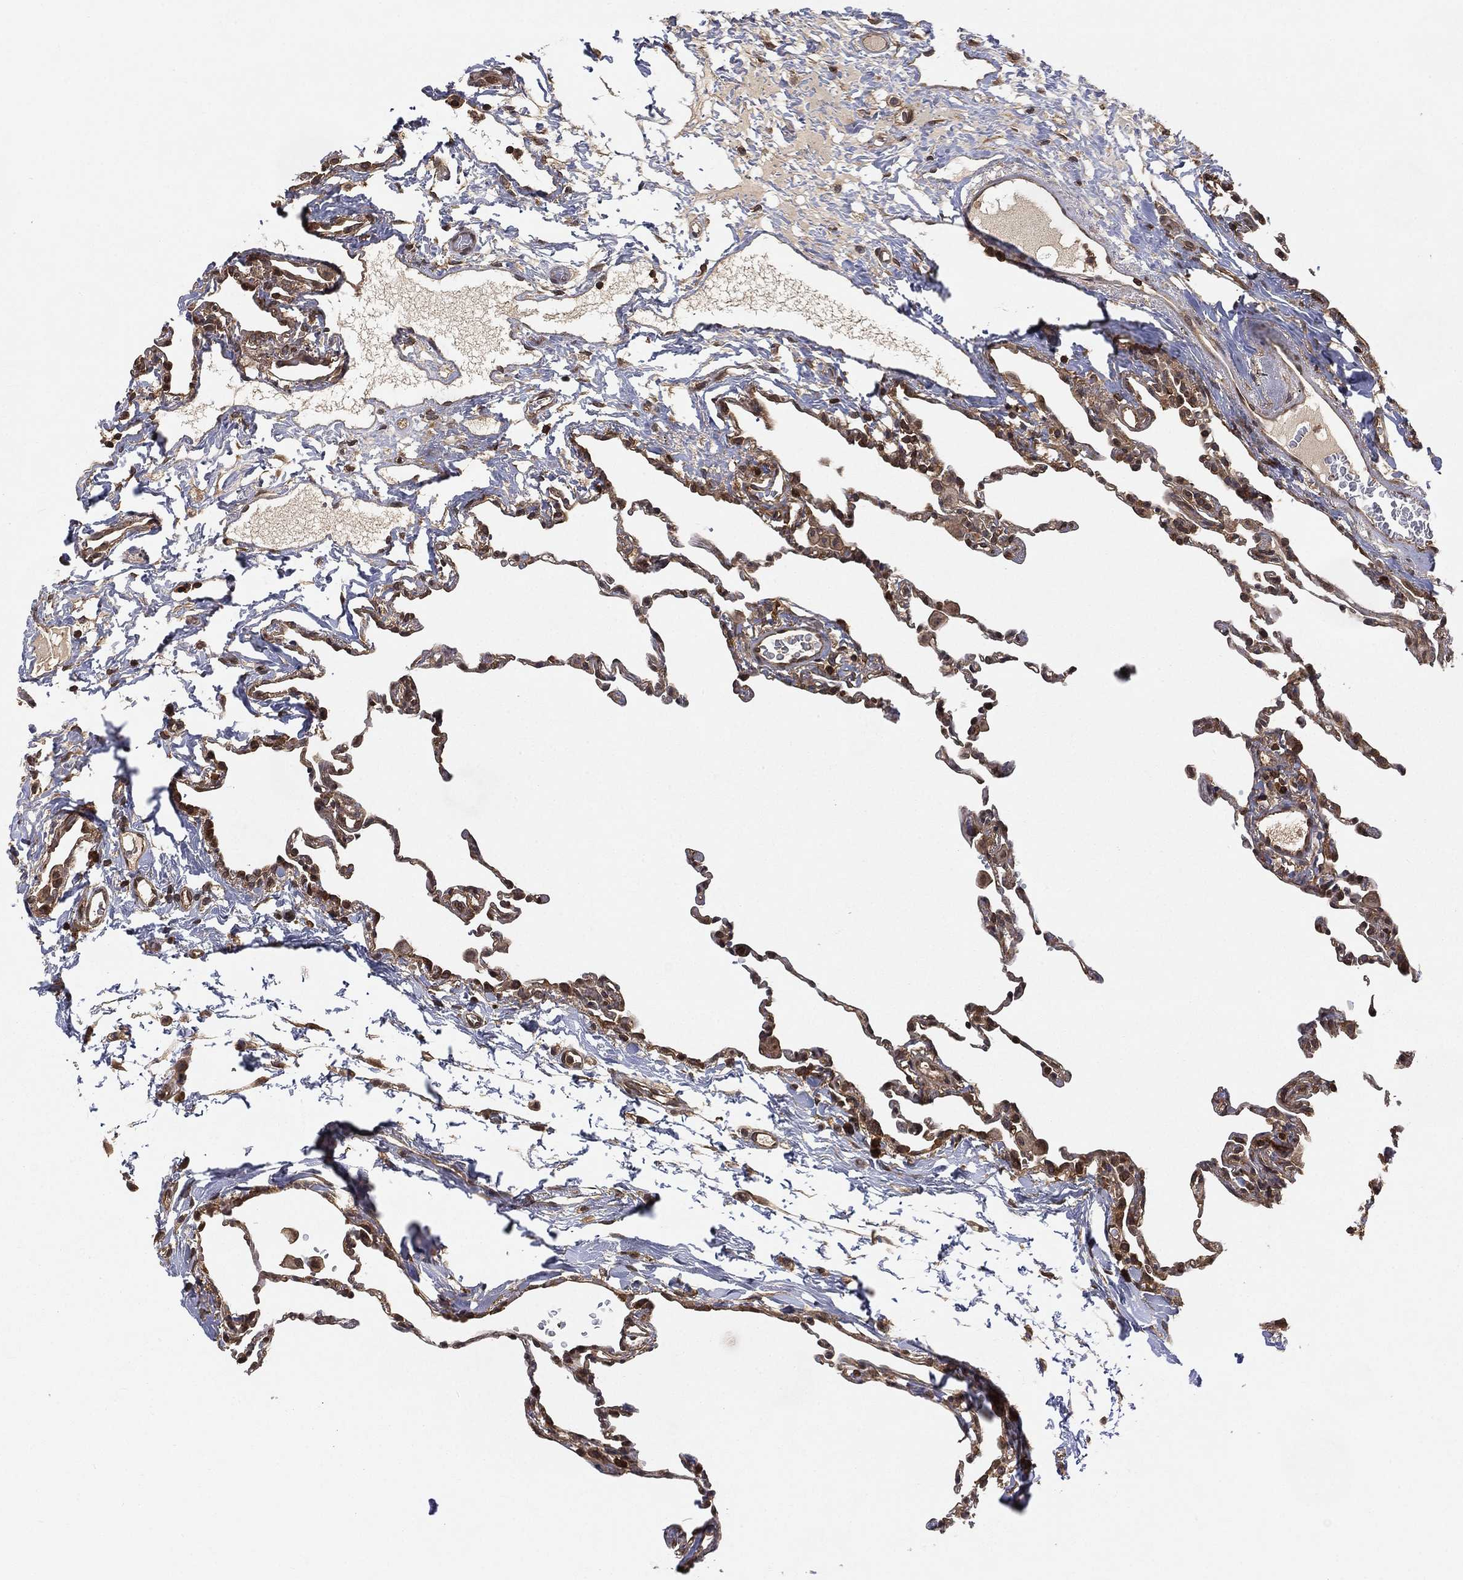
{"staining": {"intensity": "moderate", "quantity": ">75%", "location": "cytoplasmic/membranous,nuclear"}, "tissue": "lung", "cell_type": "Alveolar cells", "image_type": "normal", "snomed": [{"axis": "morphology", "description": "Normal tissue, NOS"}, {"axis": "topography", "description": "Lung"}], "caption": "Immunohistochemical staining of unremarkable human lung shows moderate cytoplasmic/membranous,nuclear protein positivity in approximately >75% of alveolar cells.", "gene": "UBA5", "patient": {"sex": "female", "age": 57}}